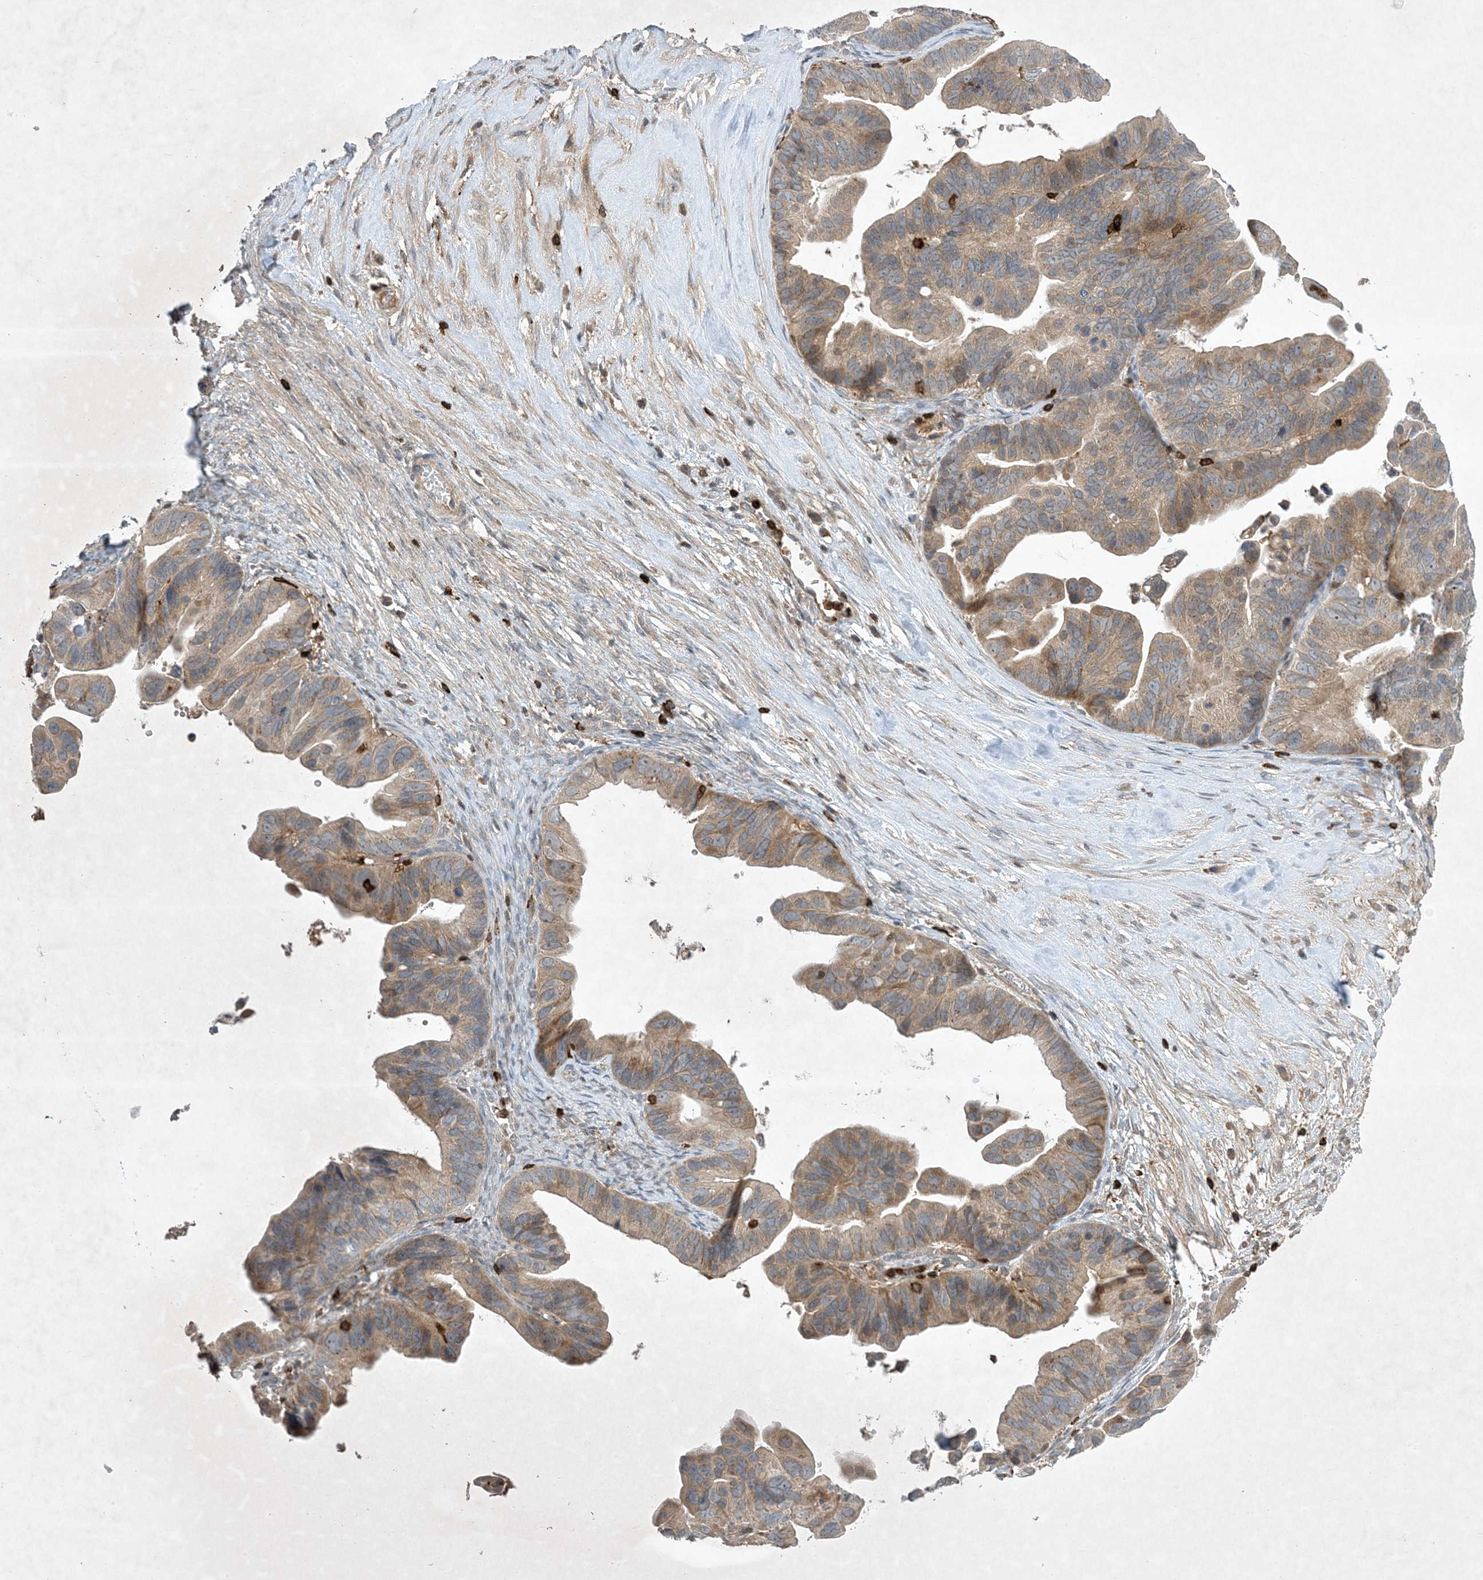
{"staining": {"intensity": "weak", "quantity": ">75%", "location": "cytoplasmic/membranous"}, "tissue": "ovarian cancer", "cell_type": "Tumor cells", "image_type": "cancer", "snomed": [{"axis": "morphology", "description": "Cystadenocarcinoma, serous, NOS"}, {"axis": "topography", "description": "Ovary"}], "caption": "Ovarian cancer was stained to show a protein in brown. There is low levels of weak cytoplasmic/membranous positivity in approximately >75% of tumor cells.", "gene": "AK9", "patient": {"sex": "female", "age": 56}}